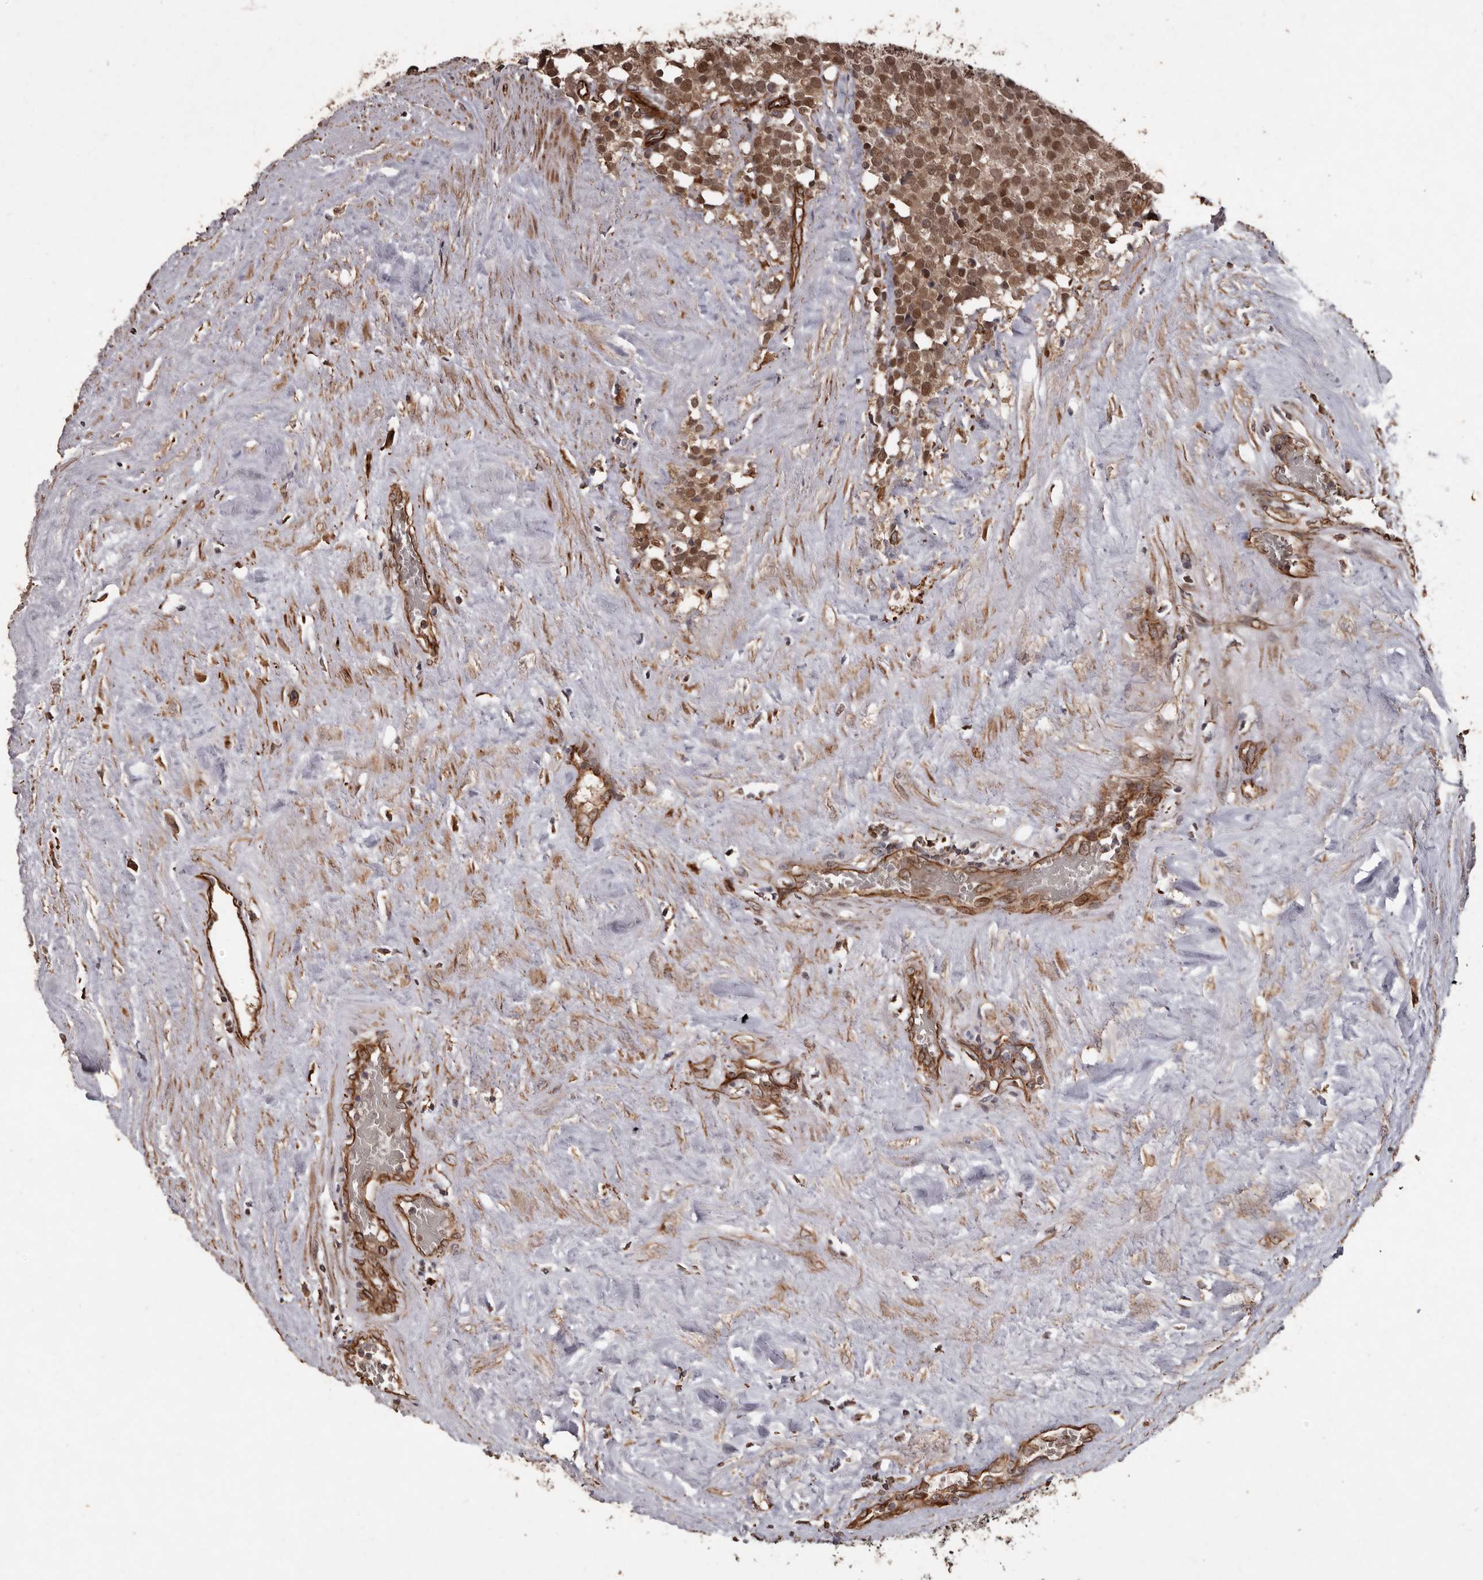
{"staining": {"intensity": "moderate", "quantity": ">75%", "location": "cytoplasmic/membranous,nuclear"}, "tissue": "testis cancer", "cell_type": "Tumor cells", "image_type": "cancer", "snomed": [{"axis": "morphology", "description": "Seminoma, NOS"}, {"axis": "topography", "description": "Testis"}], "caption": "A micrograph showing moderate cytoplasmic/membranous and nuclear expression in about >75% of tumor cells in testis cancer, as visualized by brown immunohistochemical staining.", "gene": "BRAT1", "patient": {"sex": "male", "age": 71}}